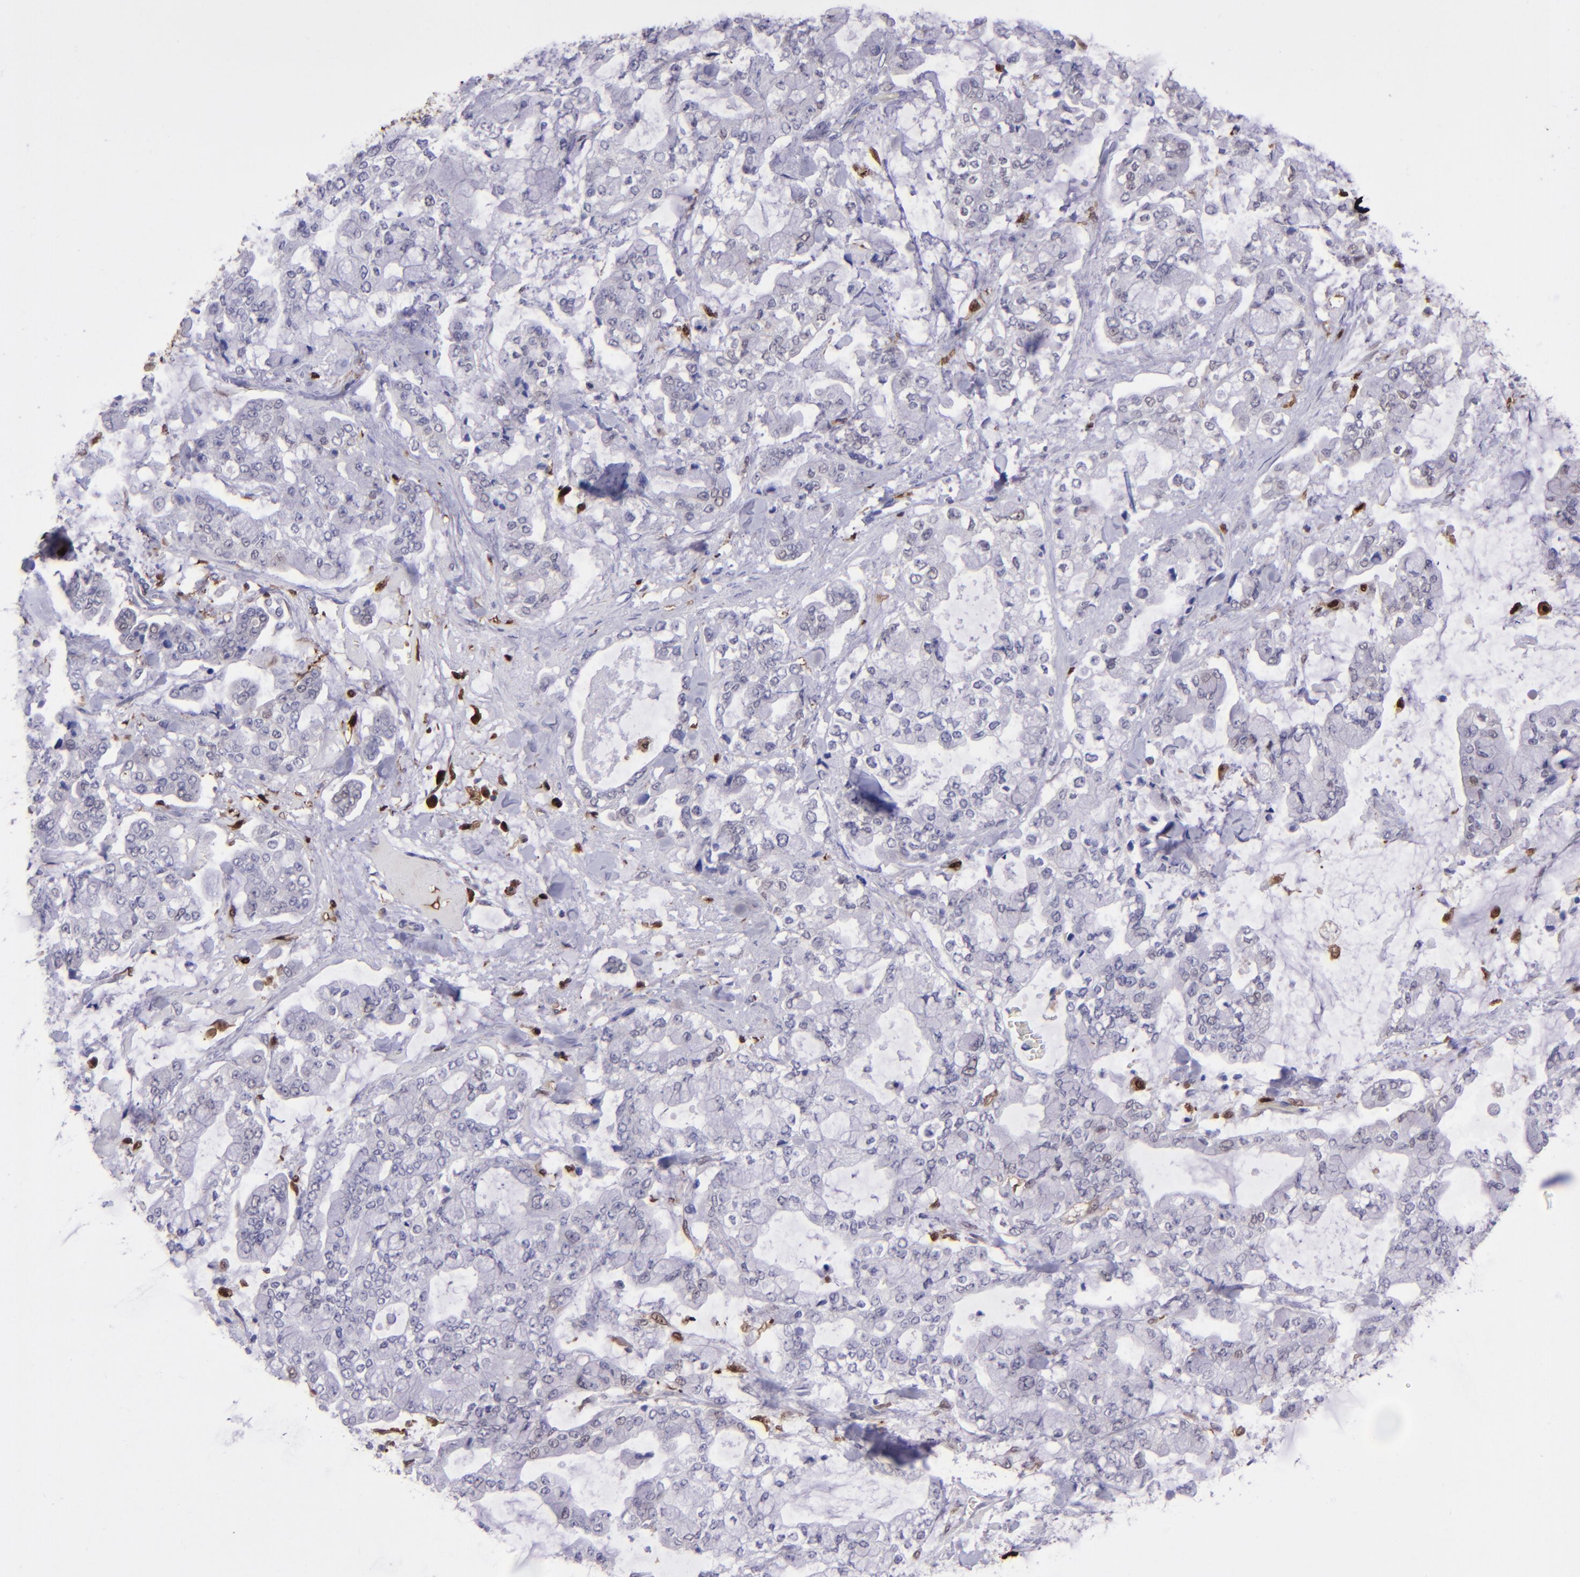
{"staining": {"intensity": "negative", "quantity": "none", "location": "none"}, "tissue": "stomach cancer", "cell_type": "Tumor cells", "image_type": "cancer", "snomed": [{"axis": "morphology", "description": "Normal tissue, NOS"}, {"axis": "morphology", "description": "Adenocarcinoma, NOS"}, {"axis": "topography", "description": "Stomach, upper"}, {"axis": "topography", "description": "Stomach"}], "caption": "Histopathology image shows no protein staining in tumor cells of stomach cancer (adenocarcinoma) tissue. Nuclei are stained in blue.", "gene": "TYMP", "patient": {"sex": "male", "age": 76}}